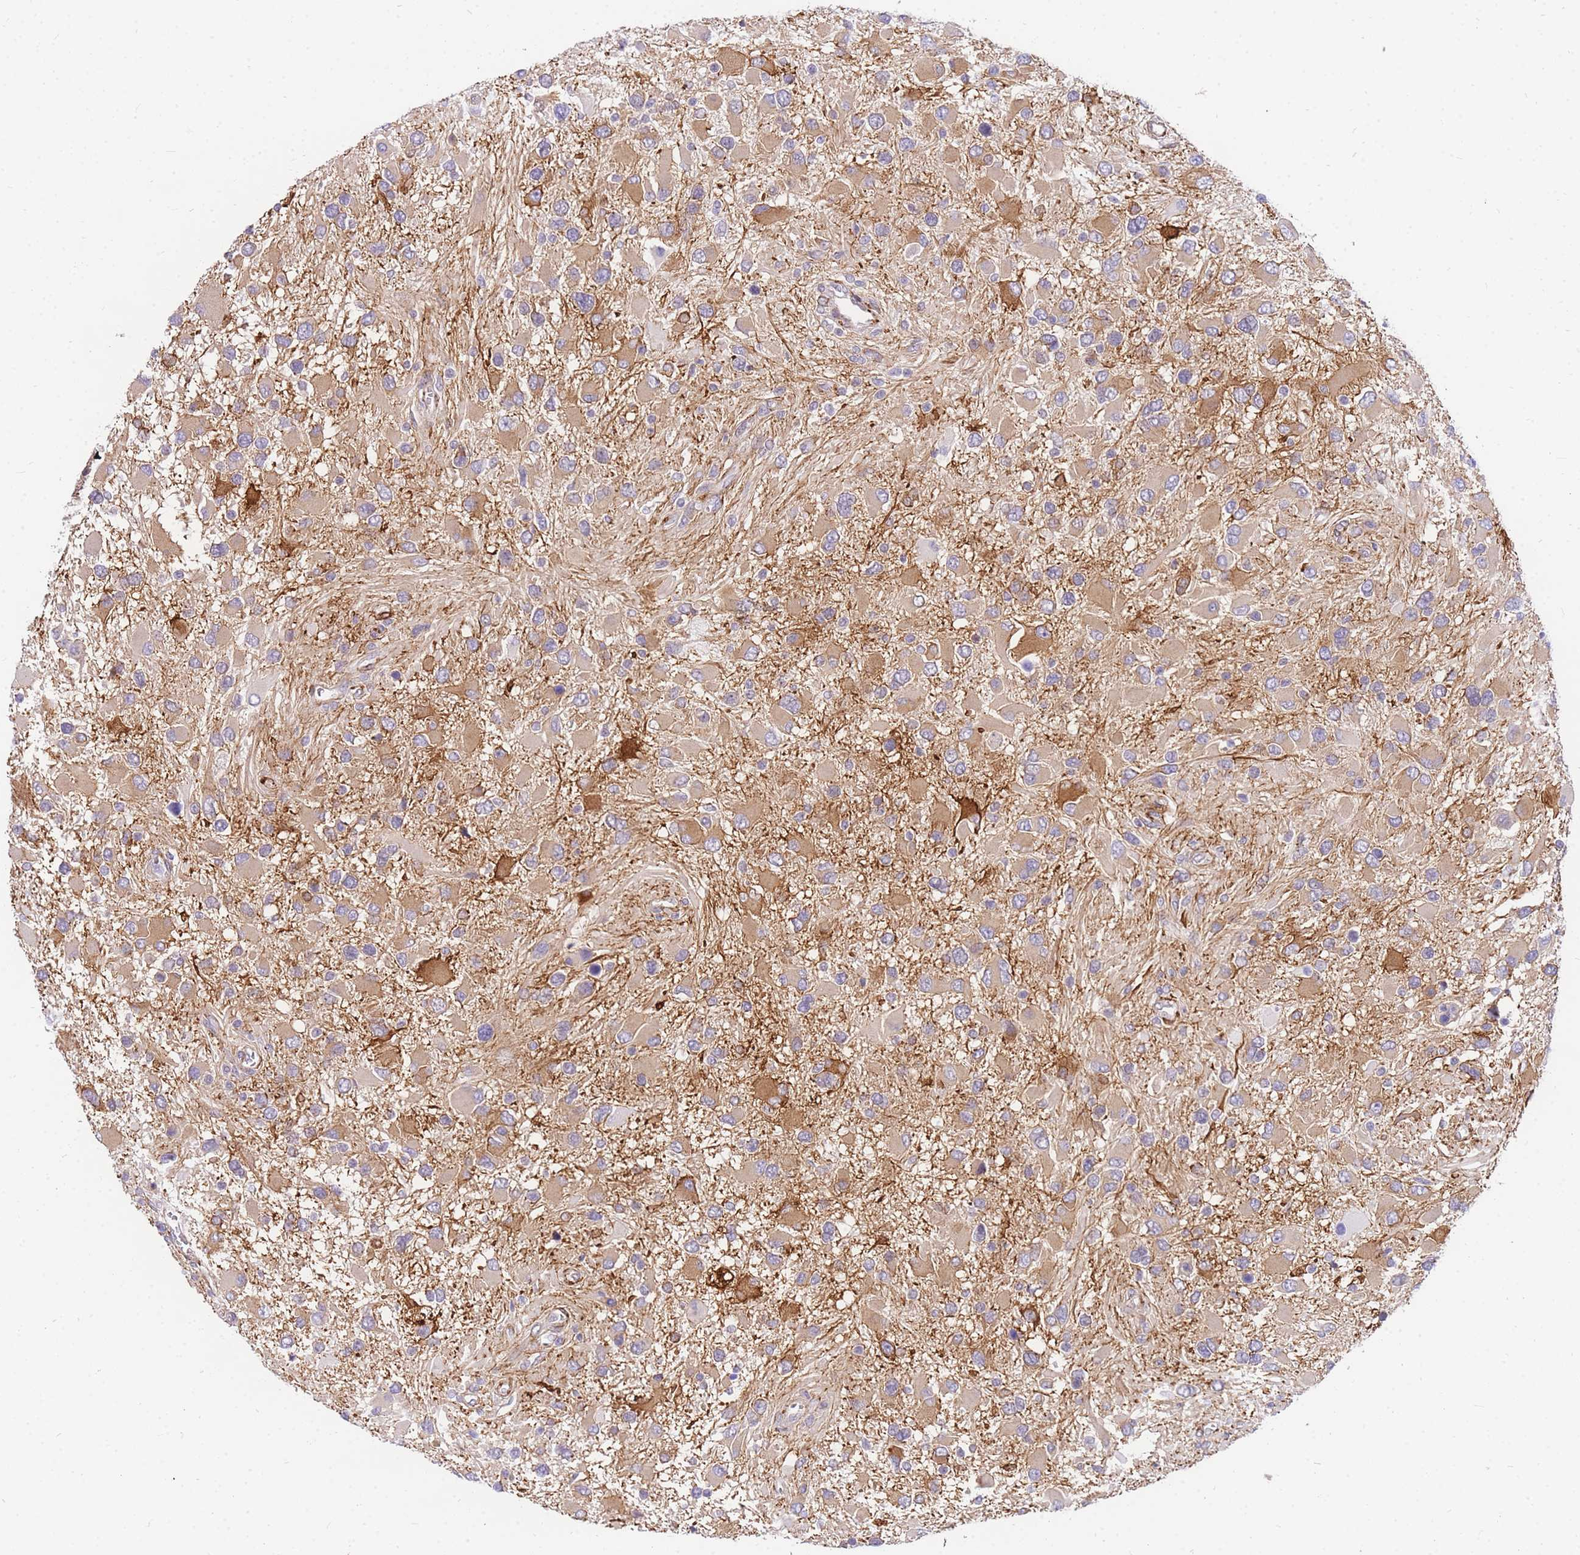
{"staining": {"intensity": "moderate", "quantity": "<25%", "location": "cytoplasmic/membranous"}, "tissue": "glioma", "cell_type": "Tumor cells", "image_type": "cancer", "snomed": [{"axis": "morphology", "description": "Glioma, malignant, High grade"}, {"axis": "topography", "description": "Brain"}], "caption": "Protein staining of glioma tissue shows moderate cytoplasmic/membranous staining in approximately <25% of tumor cells.", "gene": "S100PBP", "patient": {"sex": "male", "age": 53}}